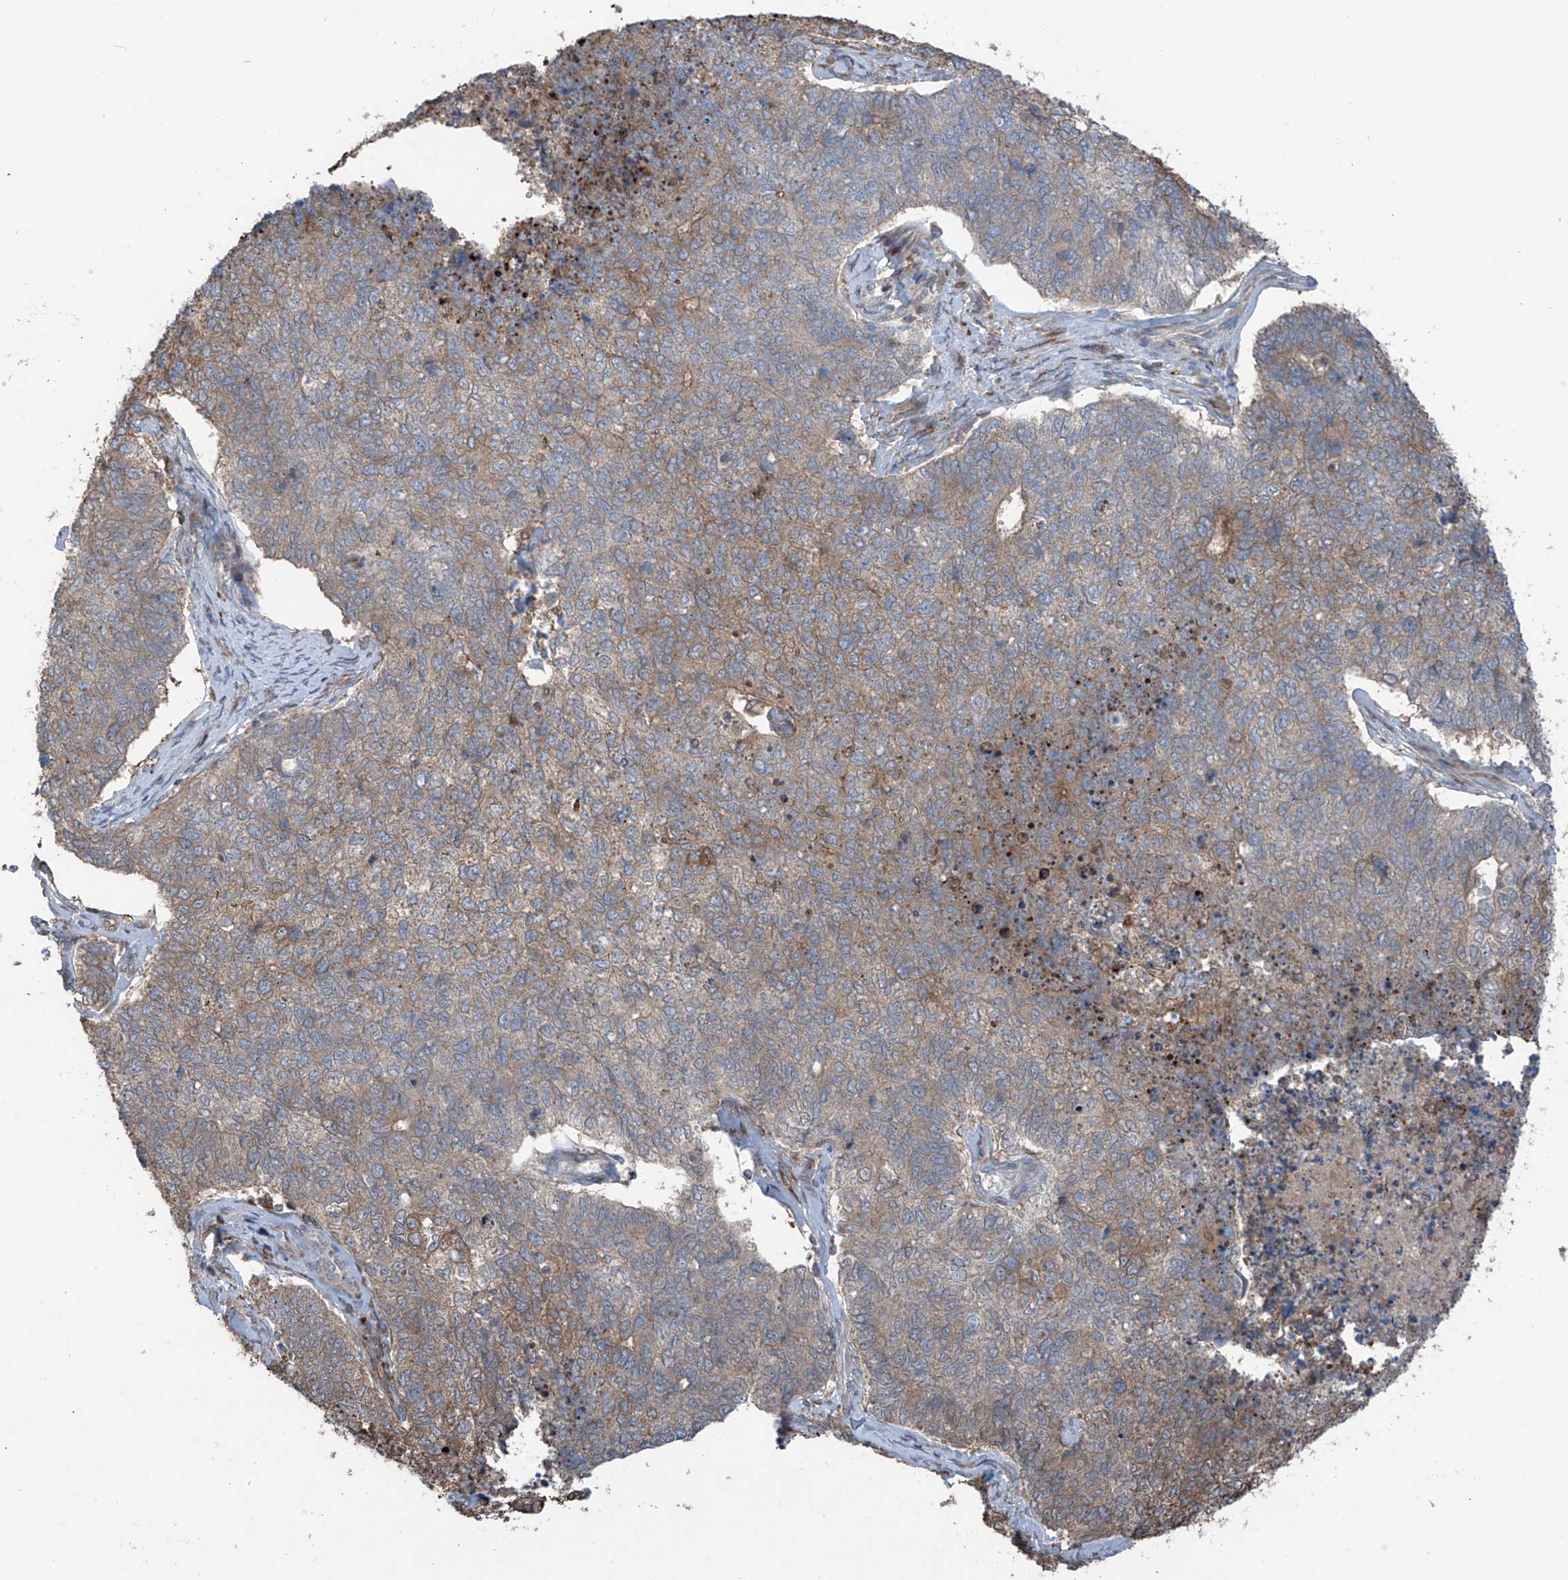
{"staining": {"intensity": "moderate", "quantity": "25%-75%", "location": "cytoplasmic/membranous"}, "tissue": "cervical cancer", "cell_type": "Tumor cells", "image_type": "cancer", "snomed": [{"axis": "morphology", "description": "Squamous cell carcinoma, NOS"}, {"axis": "topography", "description": "Cervix"}], "caption": "This micrograph shows squamous cell carcinoma (cervical) stained with immunohistochemistry to label a protein in brown. The cytoplasmic/membranous of tumor cells show moderate positivity for the protein. Nuclei are counter-stained blue.", "gene": "SAMD3", "patient": {"sex": "female", "age": 63}}